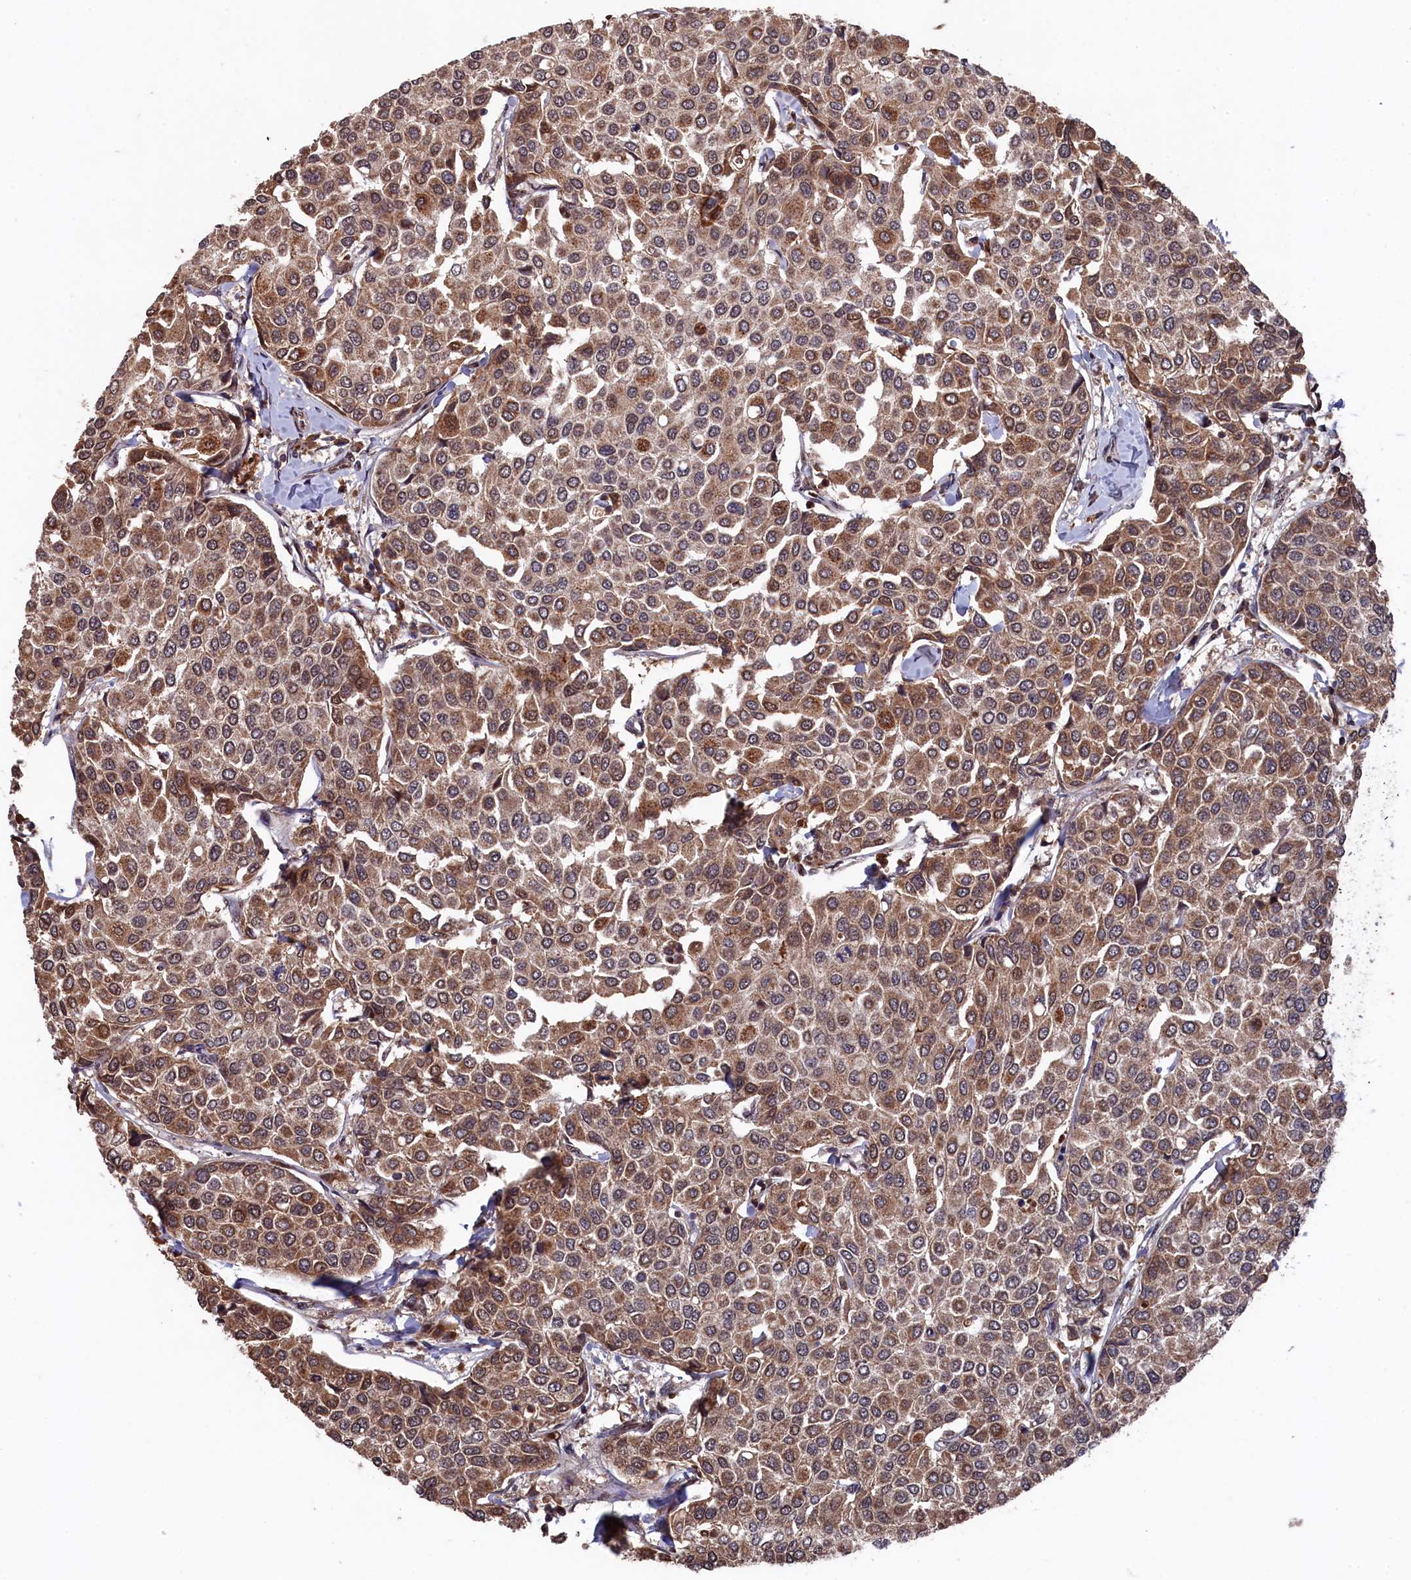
{"staining": {"intensity": "moderate", "quantity": ">75%", "location": "cytoplasmic/membranous"}, "tissue": "breast cancer", "cell_type": "Tumor cells", "image_type": "cancer", "snomed": [{"axis": "morphology", "description": "Duct carcinoma"}, {"axis": "topography", "description": "Breast"}], "caption": "Protein staining exhibits moderate cytoplasmic/membranous positivity in approximately >75% of tumor cells in intraductal carcinoma (breast). (Brightfield microscopy of DAB IHC at high magnification).", "gene": "CLPX", "patient": {"sex": "female", "age": 55}}